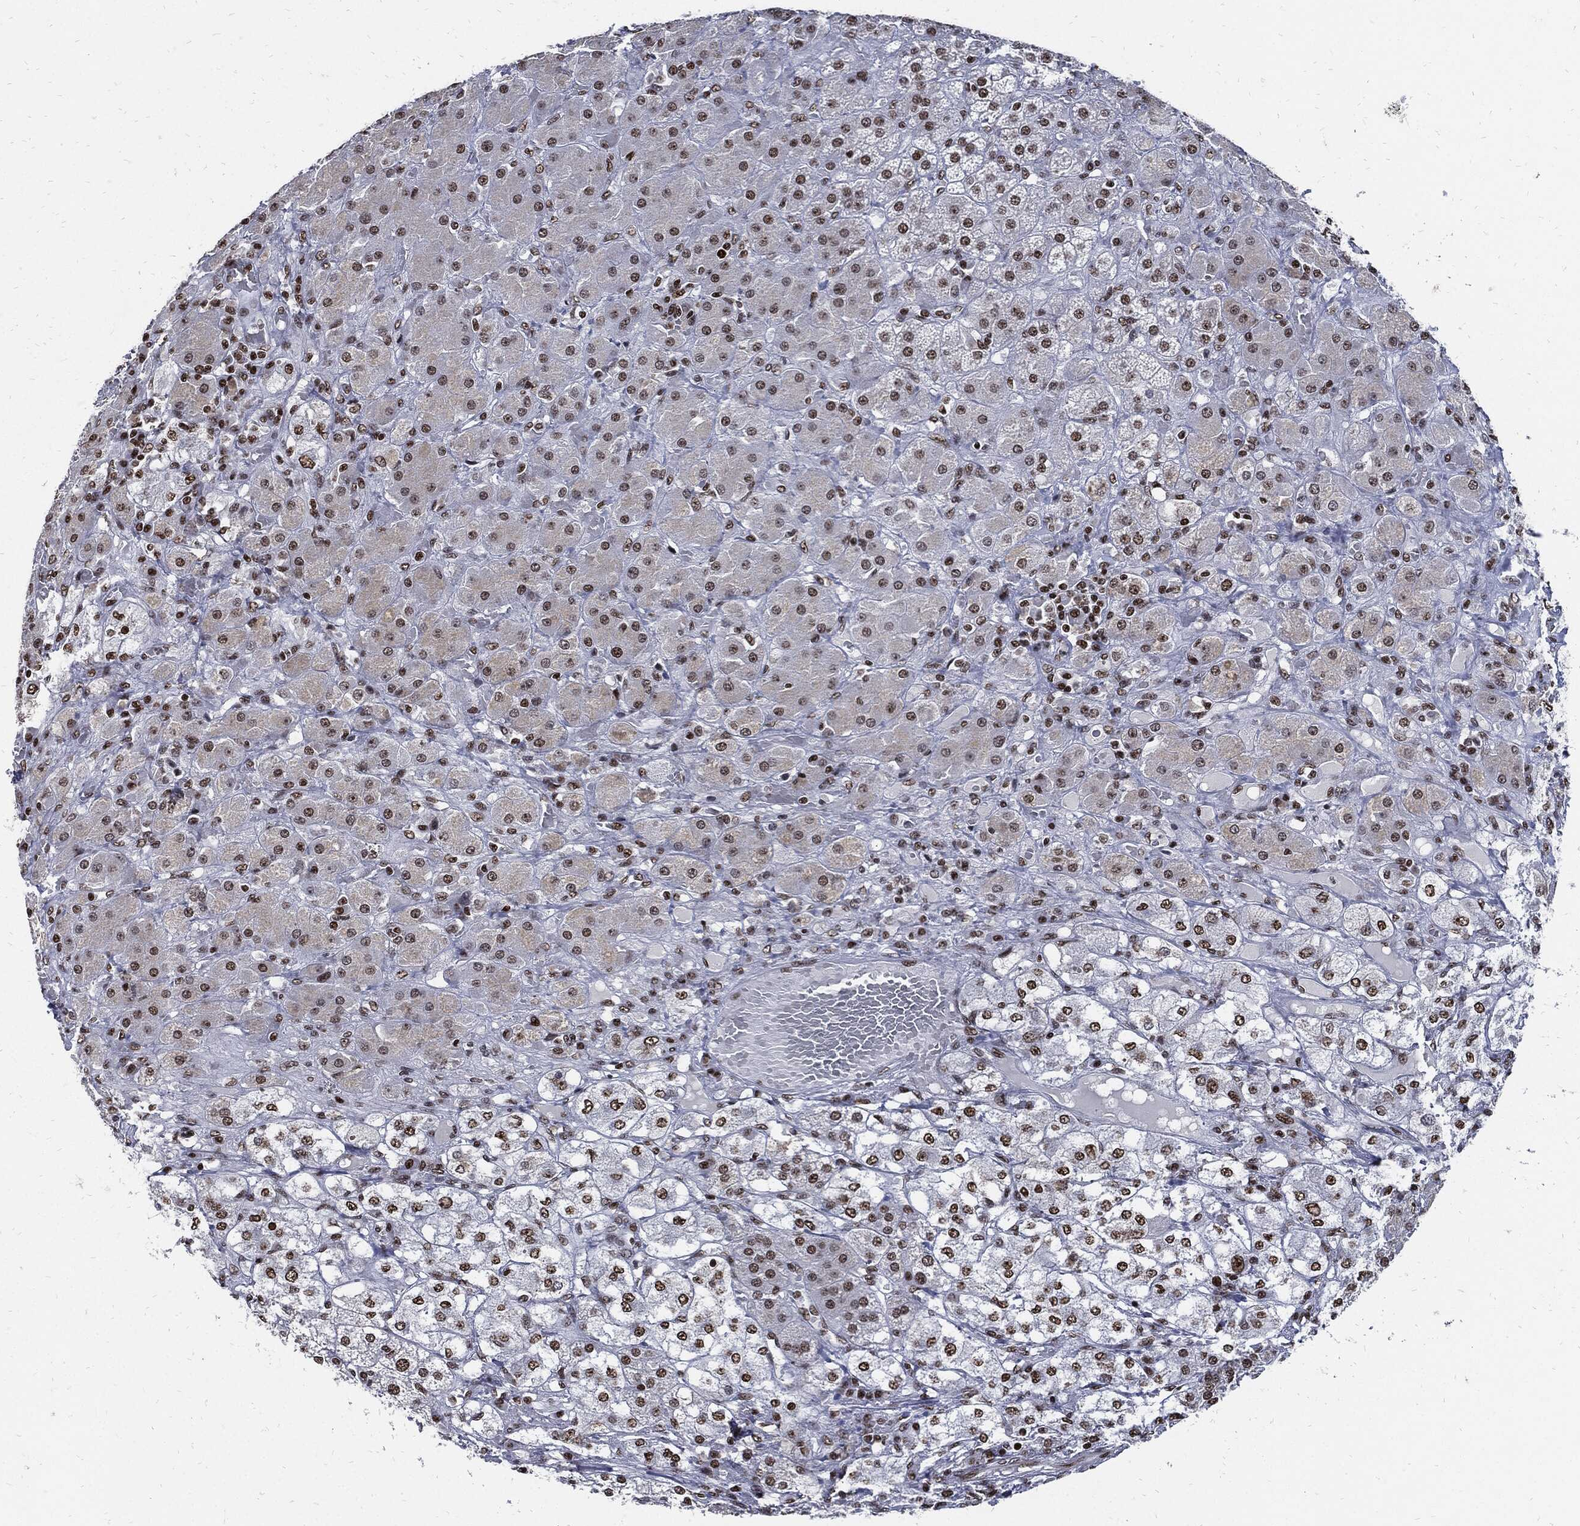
{"staining": {"intensity": "strong", "quantity": "25%-75%", "location": "nuclear"}, "tissue": "adrenal gland", "cell_type": "Glandular cells", "image_type": "normal", "snomed": [{"axis": "morphology", "description": "Normal tissue, NOS"}, {"axis": "topography", "description": "Adrenal gland"}], "caption": "Immunohistochemical staining of normal adrenal gland demonstrates high levels of strong nuclear staining in about 25%-75% of glandular cells.", "gene": "TERF2", "patient": {"sex": "male", "age": 70}}